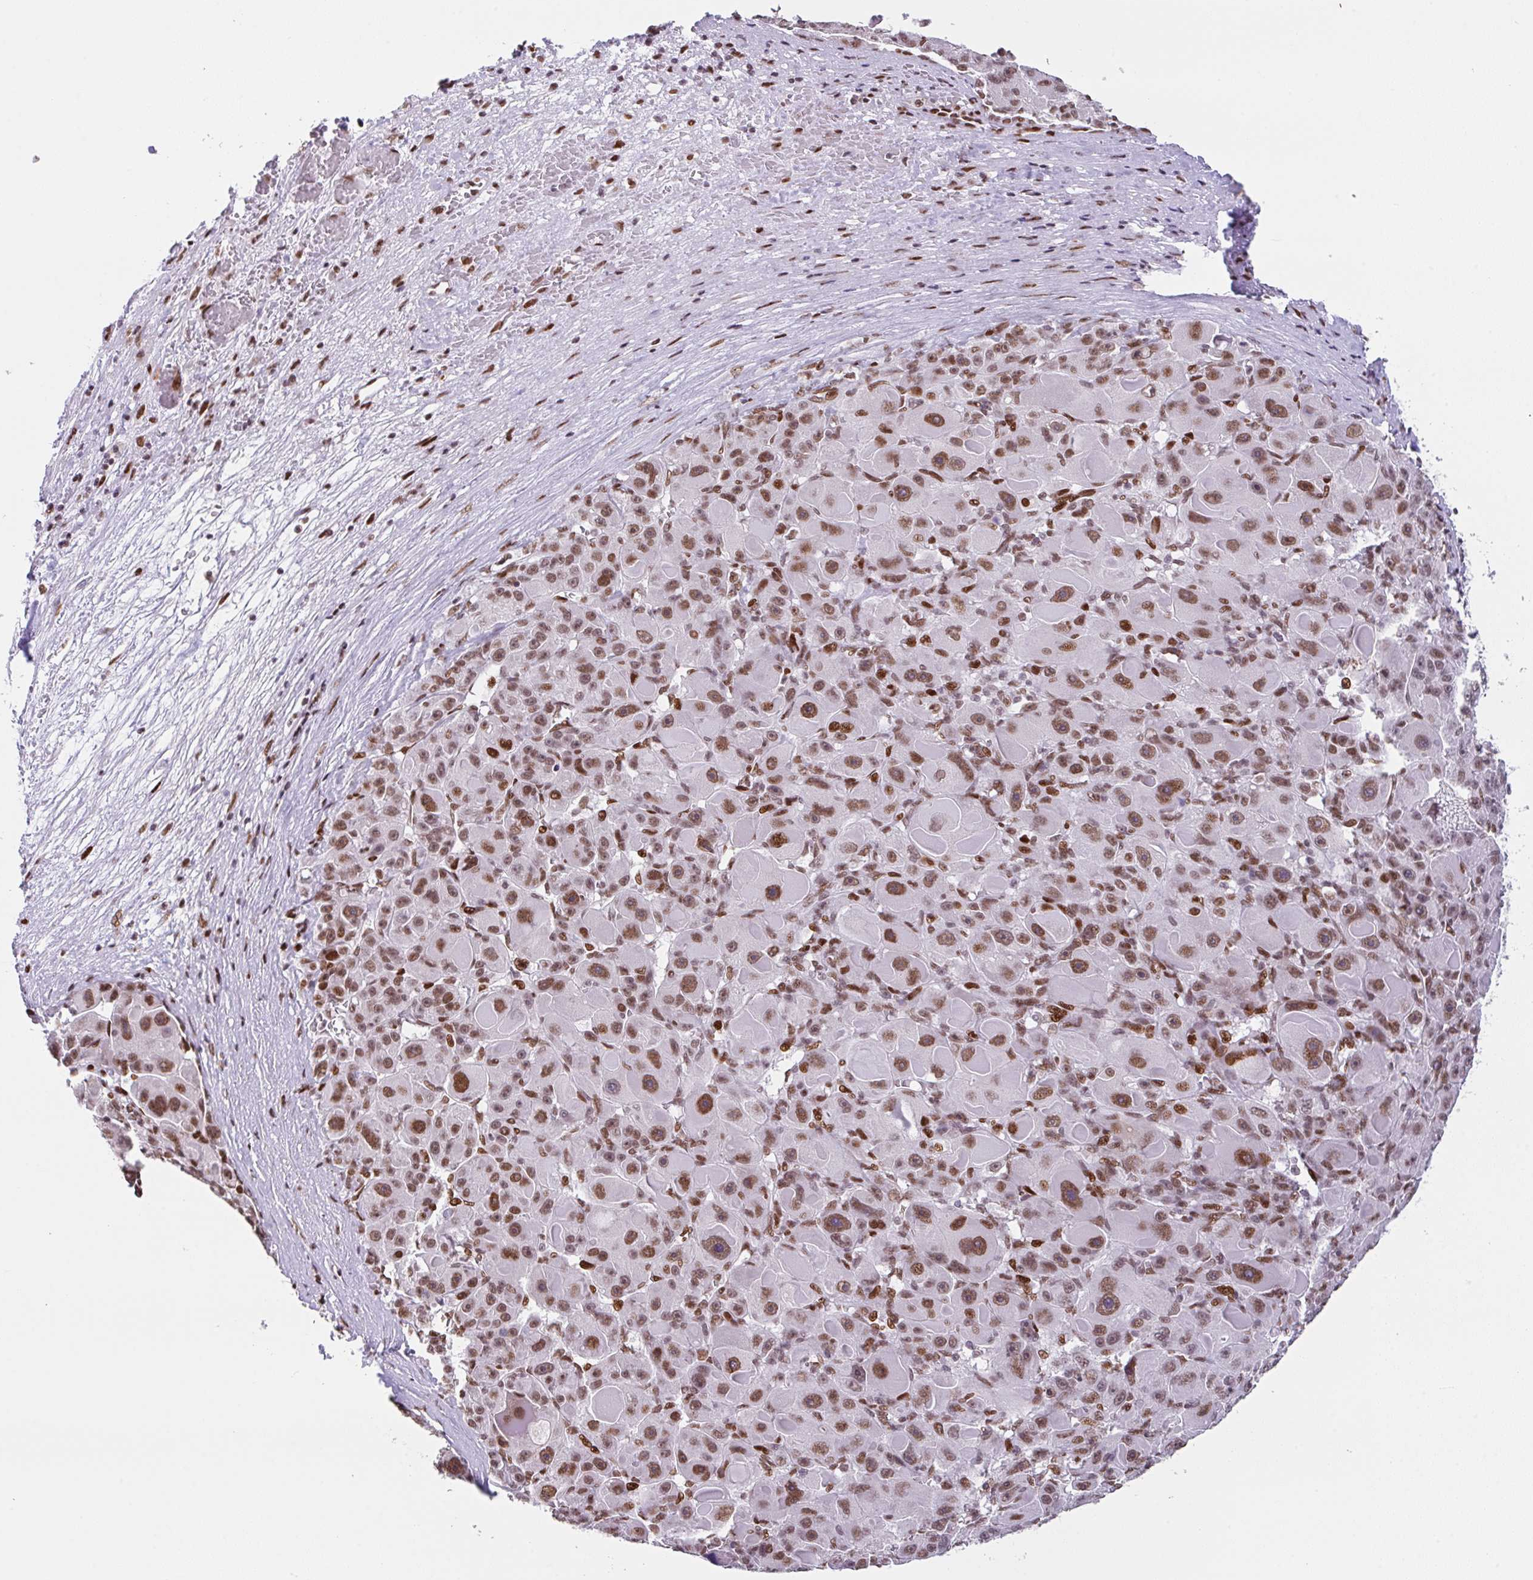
{"staining": {"intensity": "moderate", "quantity": ">75%", "location": "nuclear"}, "tissue": "liver cancer", "cell_type": "Tumor cells", "image_type": "cancer", "snomed": [{"axis": "morphology", "description": "Carcinoma, Hepatocellular, NOS"}, {"axis": "topography", "description": "Liver"}], "caption": "Hepatocellular carcinoma (liver) stained with immunohistochemistry (IHC) displays moderate nuclear staining in about >75% of tumor cells.", "gene": "CLP1", "patient": {"sex": "male", "age": 76}}